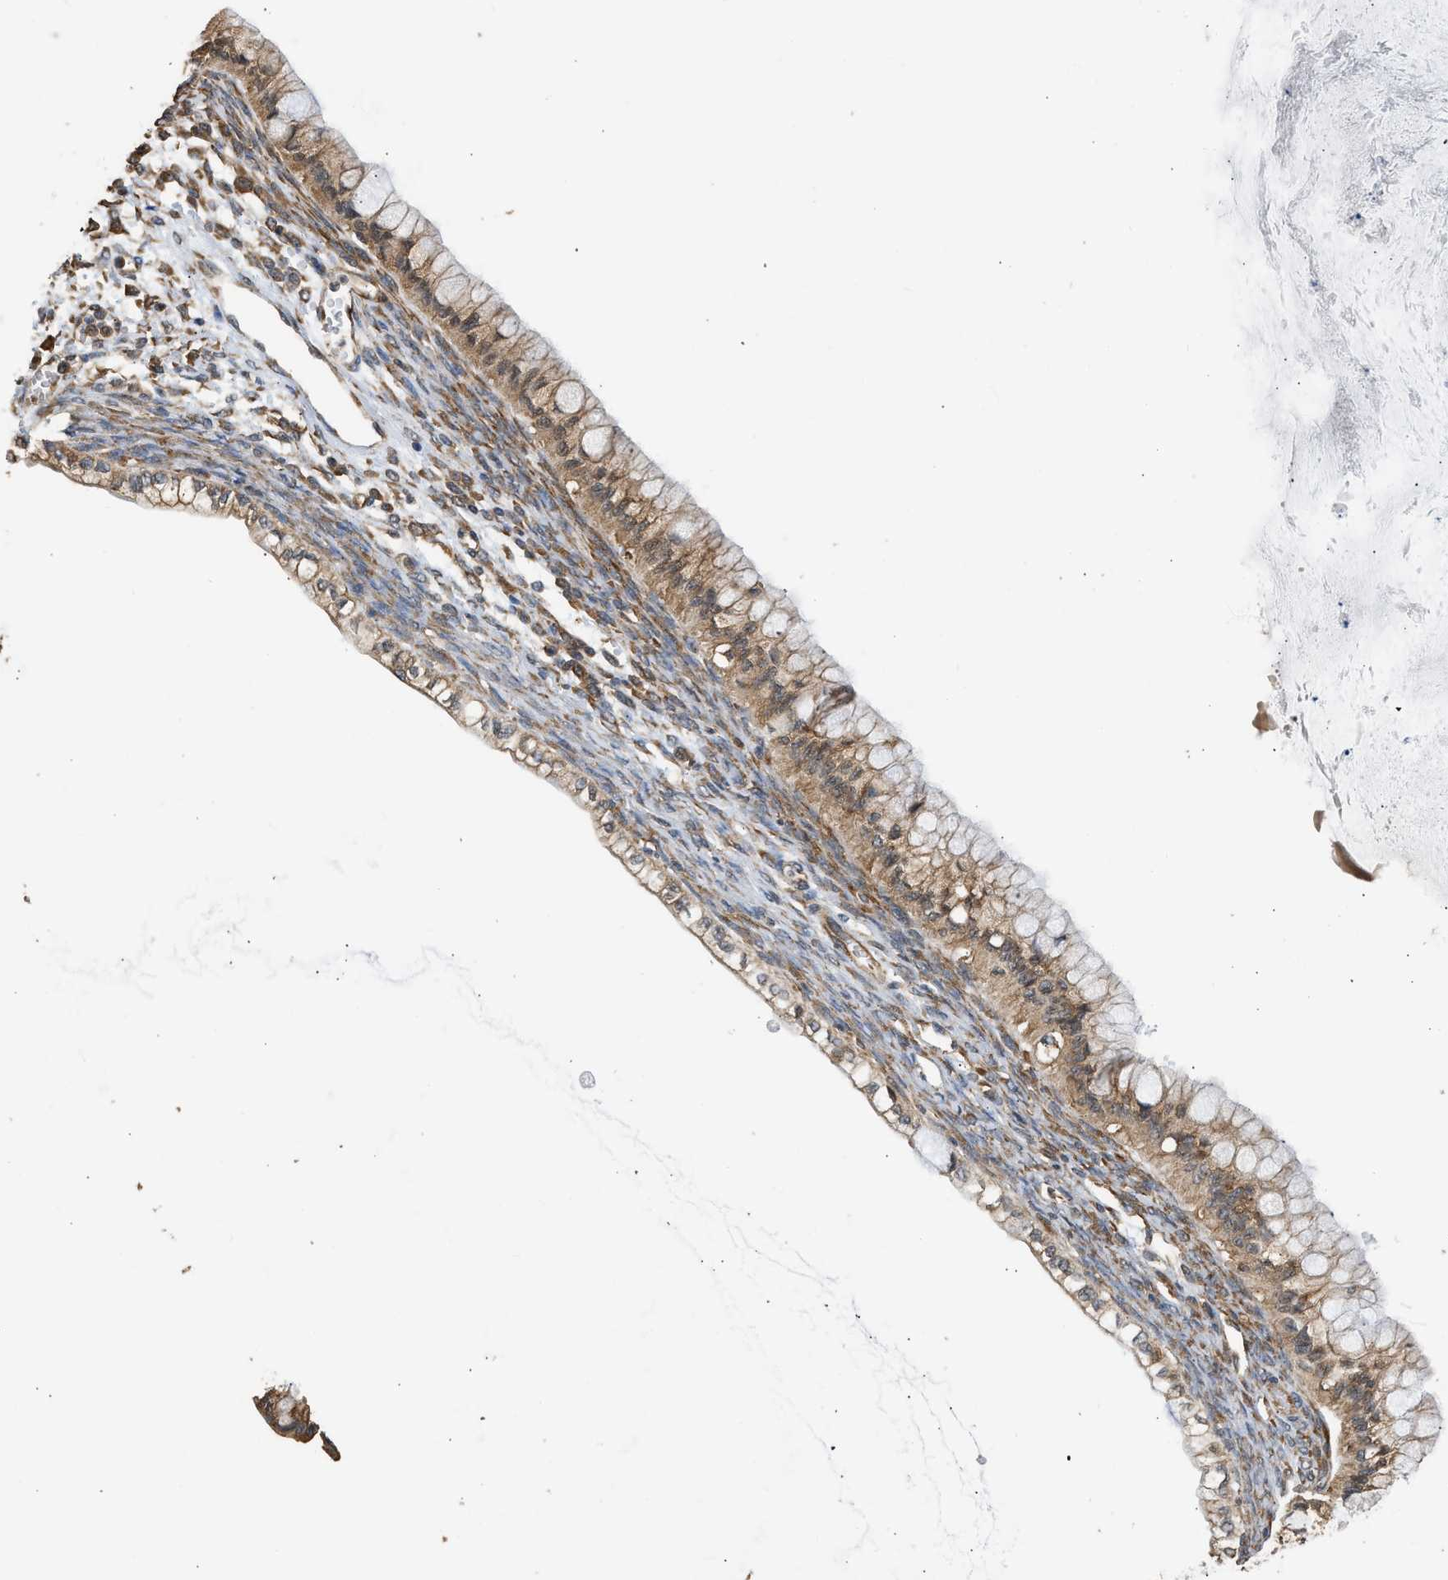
{"staining": {"intensity": "moderate", "quantity": ">75%", "location": "cytoplasmic/membranous"}, "tissue": "ovarian cancer", "cell_type": "Tumor cells", "image_type": "cancer", "snomed": [{"axis": "morphology", "description": "Cystadenocarcinoma, mucinous, NOS"}, {"axis": "topography", "description": "Ovary"}], "caption": "An immunohistochemistry (IHC) micrograph of neoplastic tissue is shown. Protein staining in brown labels moderate cytoplasmic/membranous positivity in mucinous cystadenocarcinoma (ovarian) within tumor cells.", "gene": "SLC36A4", "patient": {"sex": "female", "age": 57}}